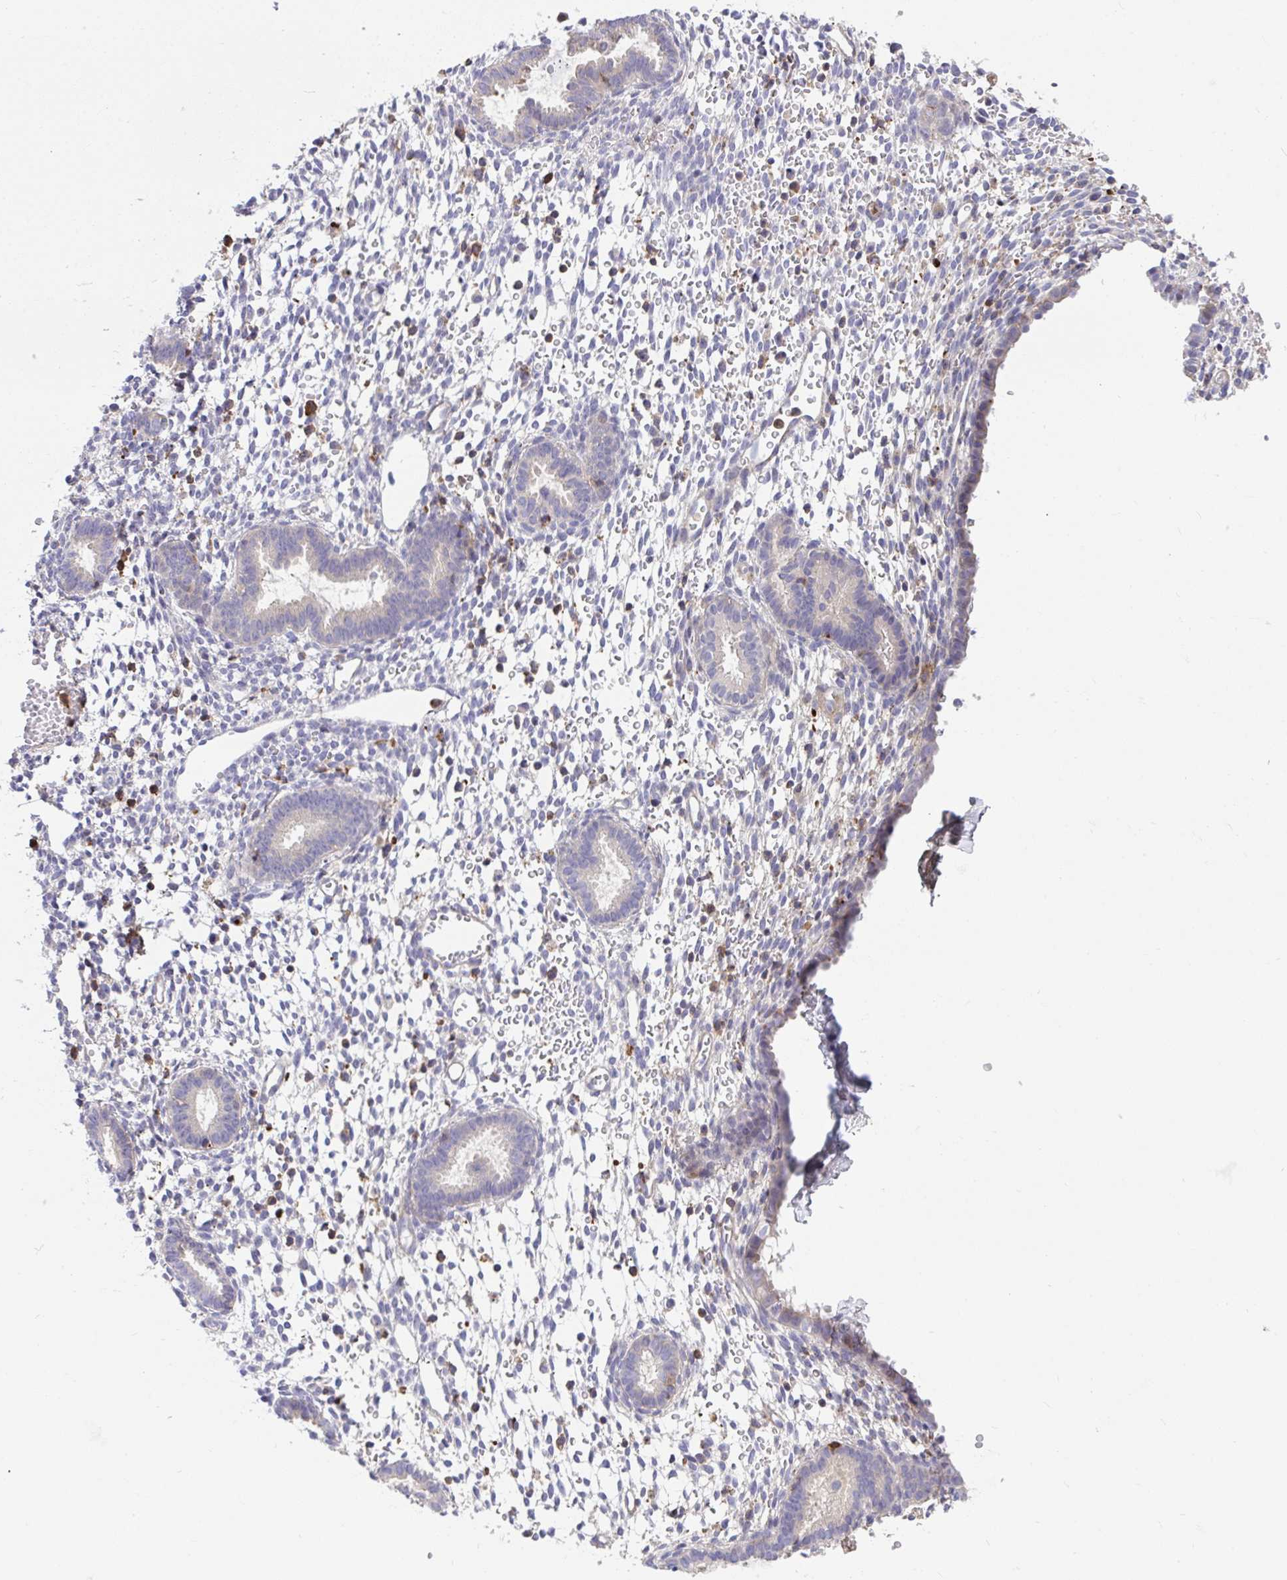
{"staining": {"intensity": "negative", "quantity": "none", "location": "none"}, "tissue": "endometrium", "cell_type": "Cells in endometrial stroma", "image_type": "normal", "snomed": [{"axis": "morphology", "description": "Normal tissue, NOS"}, {"axis": "topography", "description": "Endometrium"}], "caption": "High power microscopy micrograph of an immunohistochemistry micrograph of benign endometrium, revealing no significant staining in cells in endometrial stroma.", "gene": "AP5M1", "patient": {"sex": "female", "age": 36}}